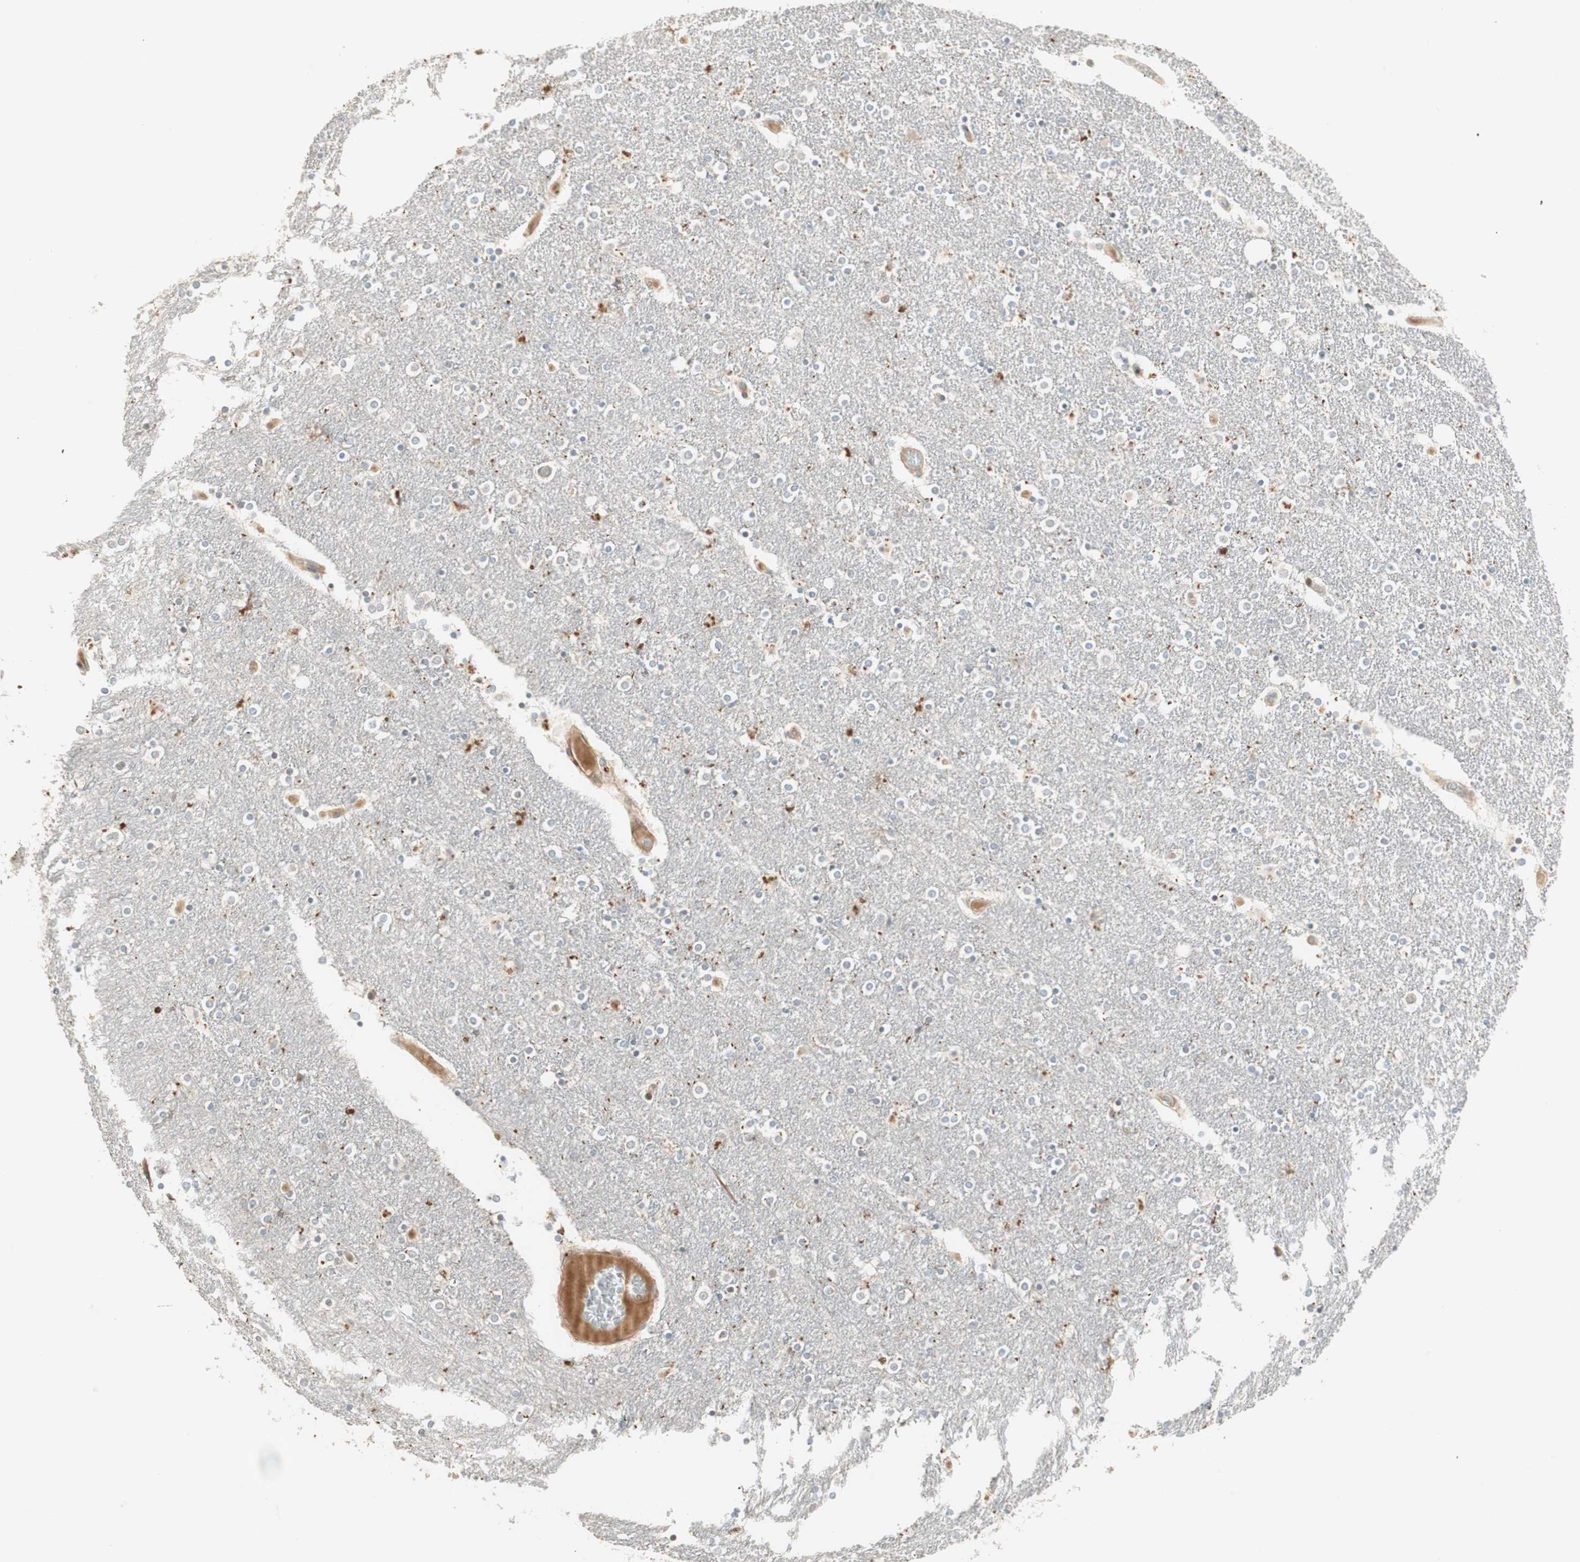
{"staining": {"intensity": "negative", "quantity": "none", "location": "none"}, "tissue": "caudate", "cell_type": "Glial cells", "image_type": "normal", "snomed": [{"axis": "morphology", "description": "Normal tissue, NOS"}, {"axis": "topography", "description": "Lateral ventricle wall"}], "caption": "IHC micrograph of benign human caudate stained for a protein (brown), which reveals no staining in glial cells. (Immunohistochemistry, brightfield microscopy, high magnification).", "gene": "SFRP1", "patient": {"sex": "female", "age": 54}}